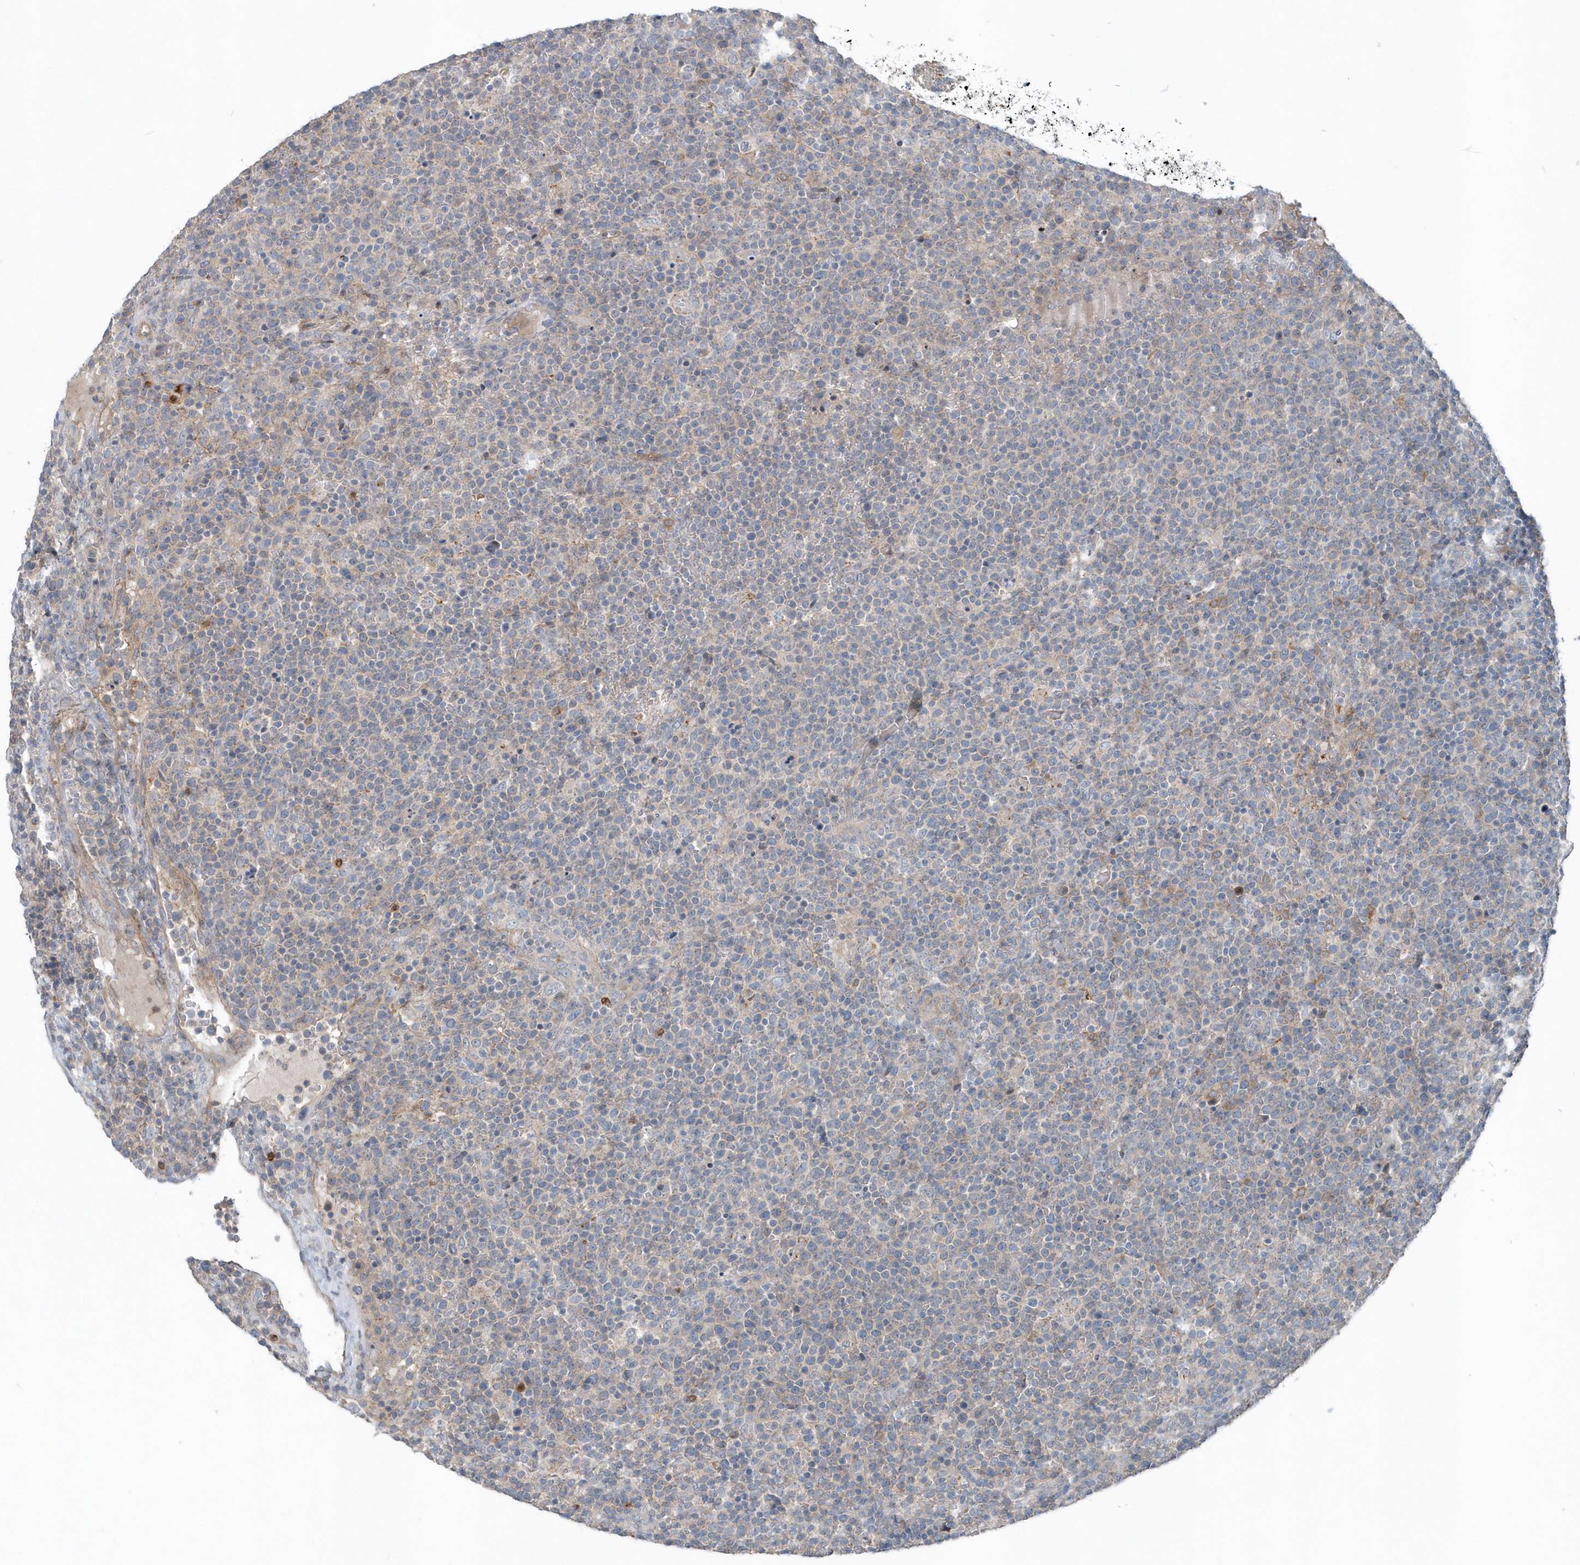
{"staining": {"intensity": "negative", "quantity": "none", "location": "none"}, "tissue": "lymphoma", "cell_type": "Tumor cells", "image_type": "cancer", "snomed": [{"axis": "morphology", "description": "Malignant lymphoma, non-Hodgkin's type, High grade"}, {"axis": "topography", "description": "Lymph node"}], "caption": "The histopathology image displays no significant positivity in tumor cells of lymphoma.", "gene": "MCC", "patient": {"sex": "male", "age": 61}}